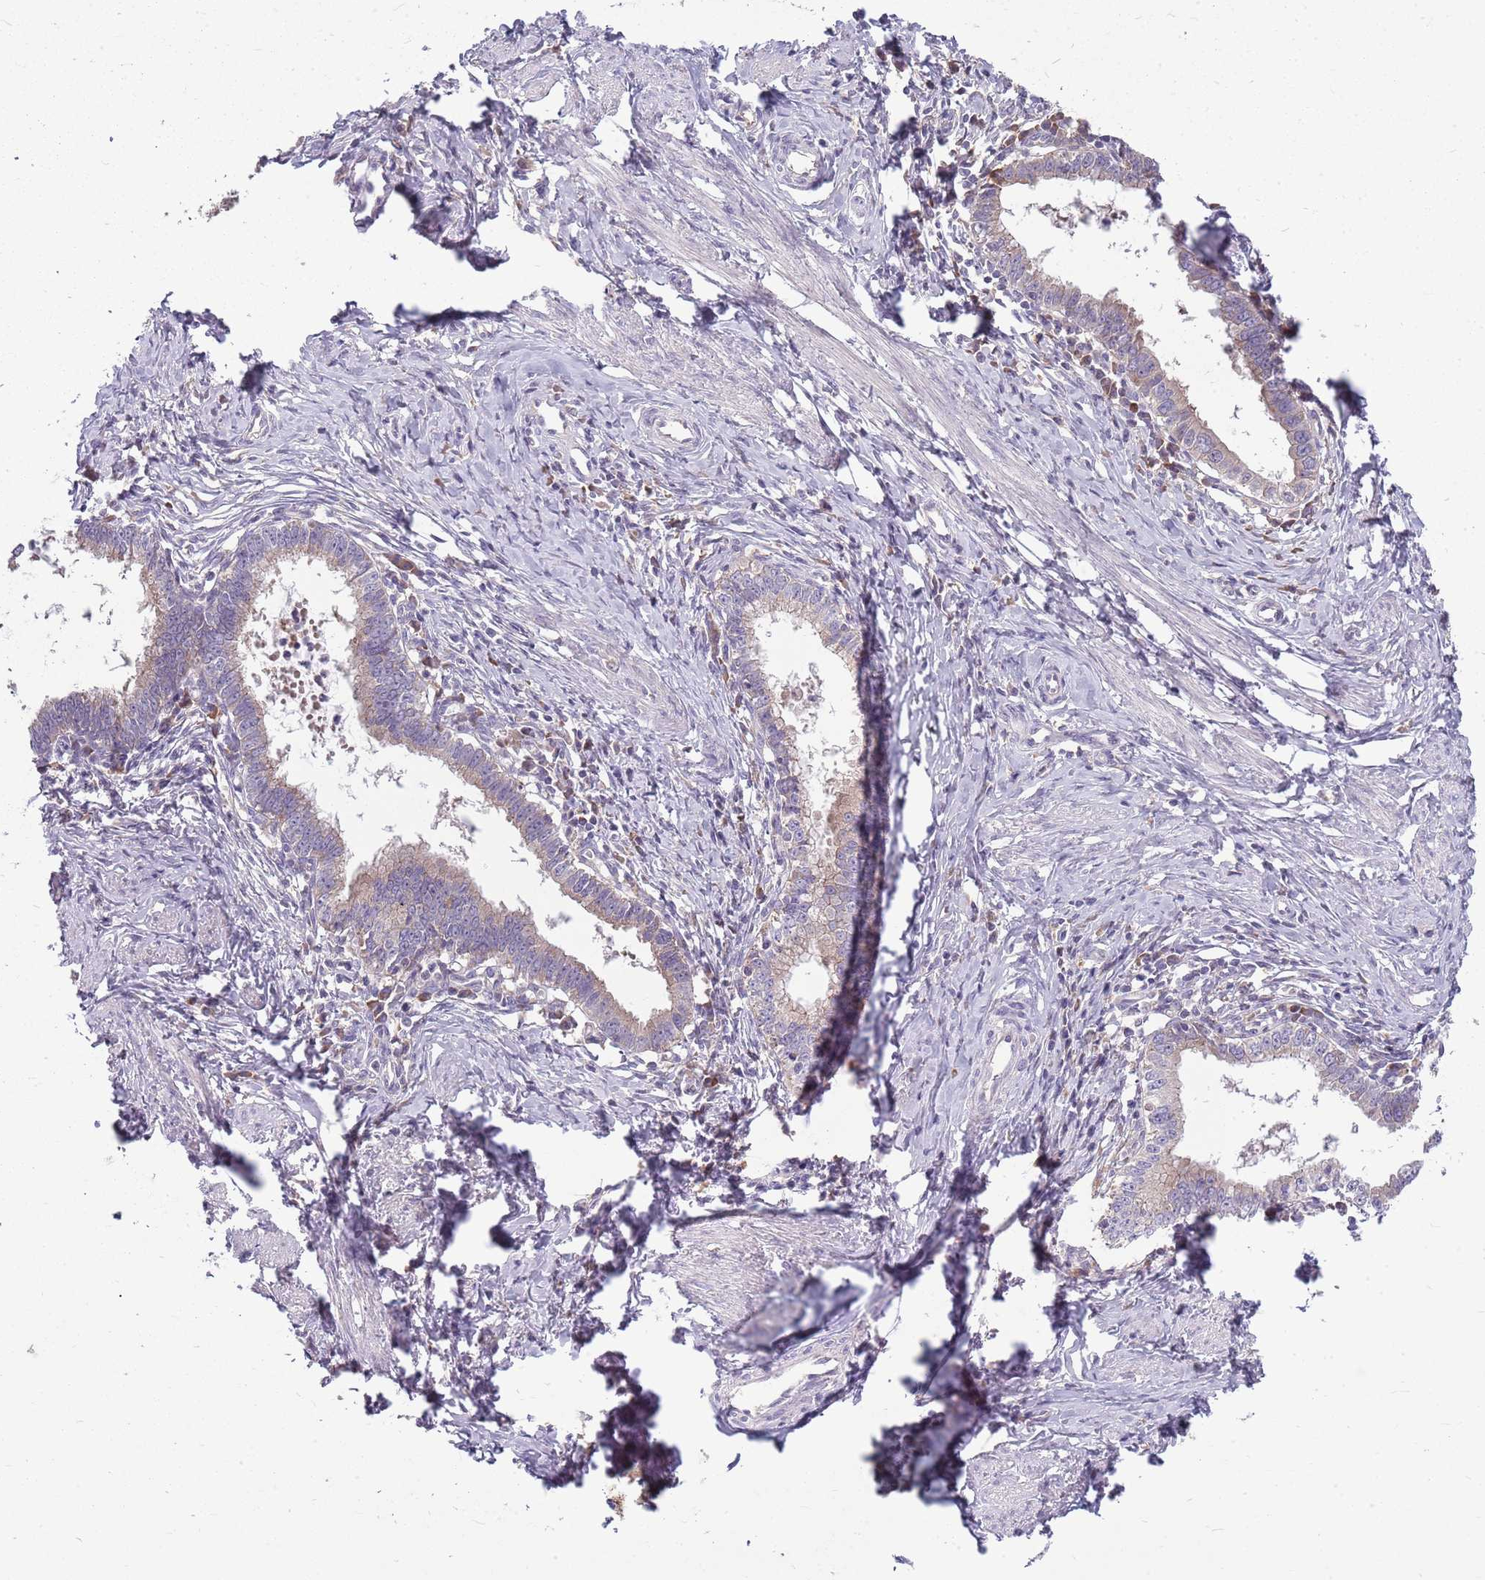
{"staining": {"intensity": "weak", "quantity": "<25%", "location": "cytoplasmic/membranous"}, "tissue": "cervical cancer", "cell_type": "Tumor cells", "image_type": "cancer", "snomed": [{"axis": "morphology", "description": "Adenocarcinoma, NOS"}, {"axis": "topography", "description": "Cervix"}], "caption": "Cervical adenocarcinoma stained for a protein using IHC demonstrates no expression tumor cells.", "gene": "PPP1R27", "patient": {"sex": "female", "age": 36}}